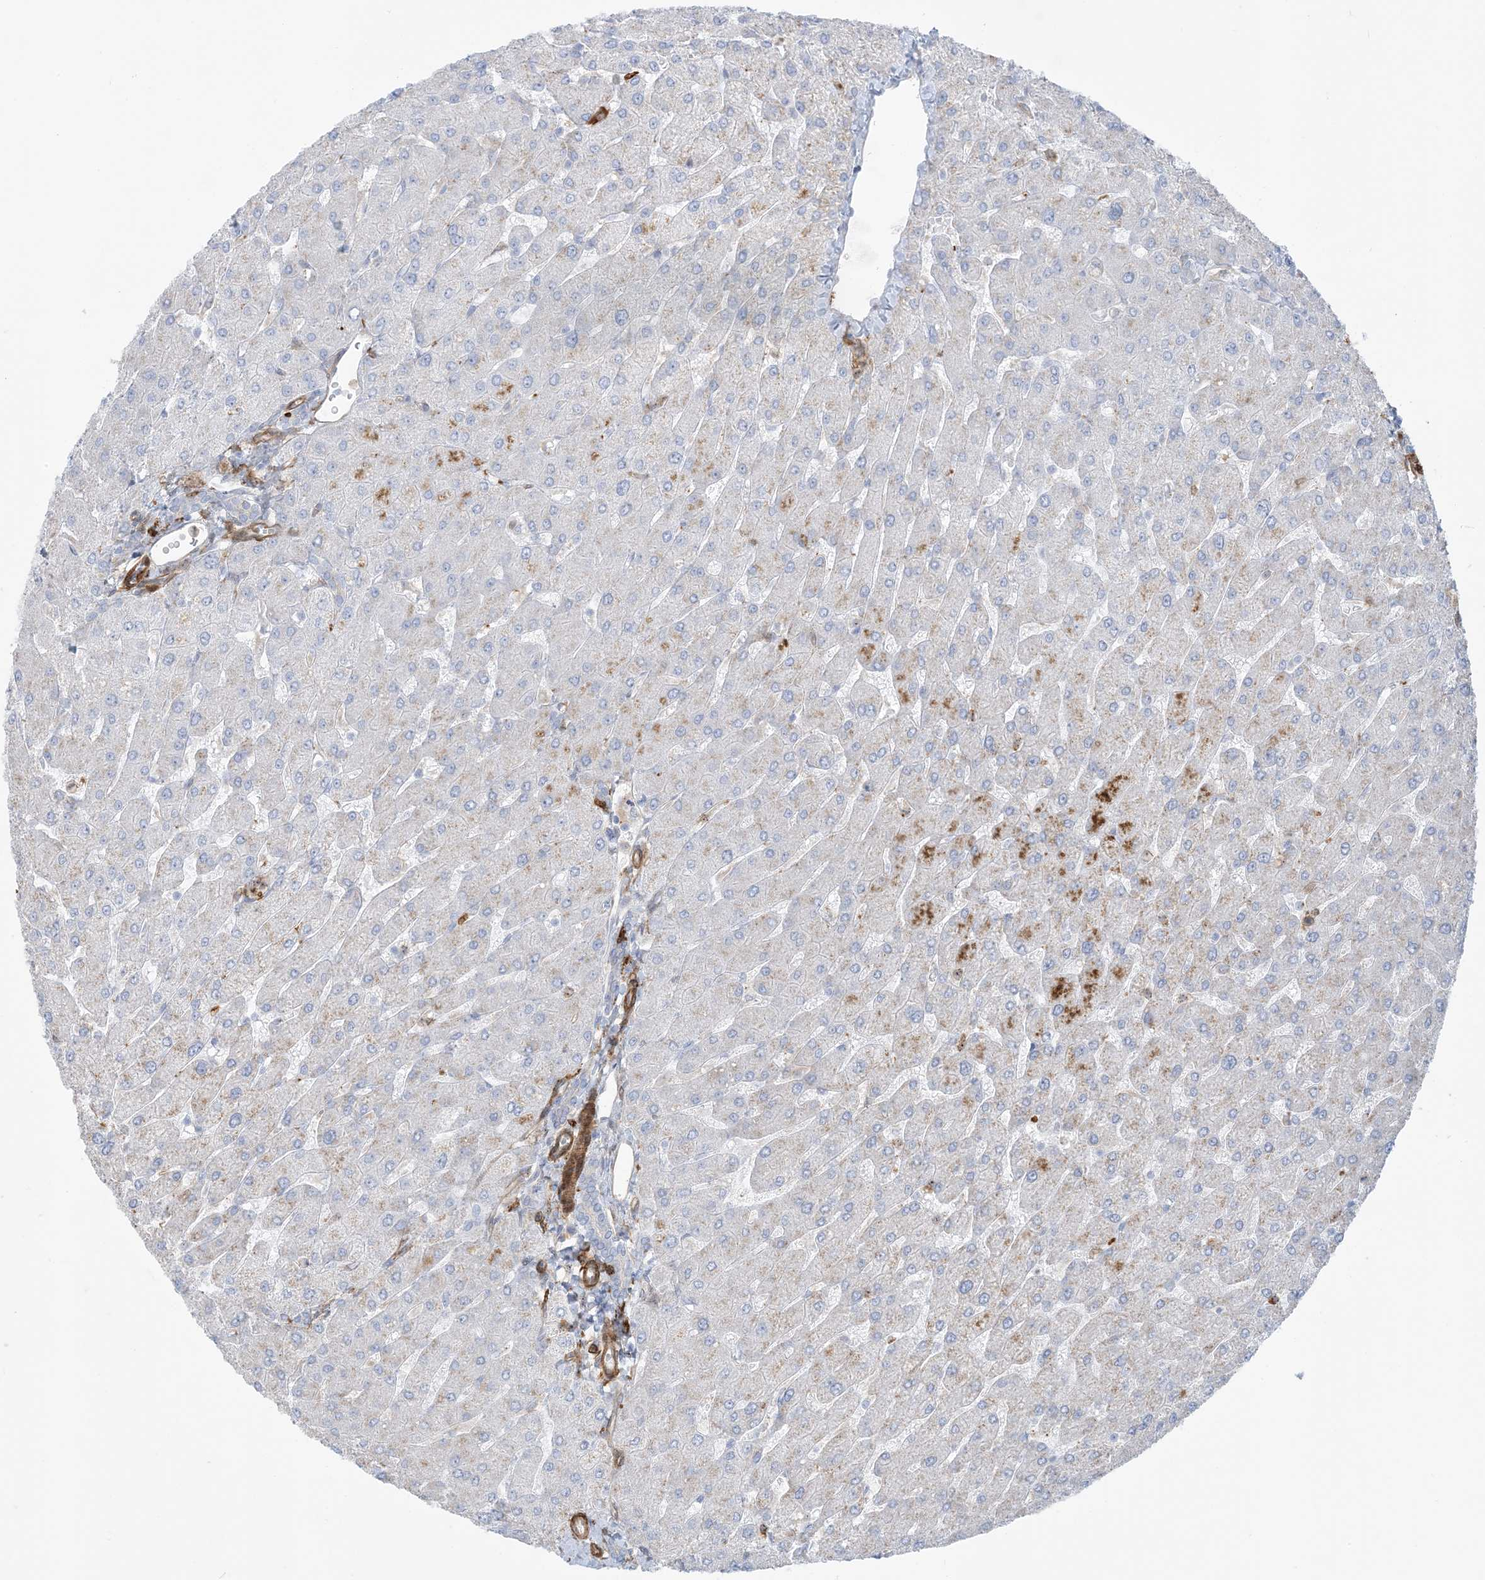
{"staining": {"intensity": "negative", "quantity": "none", "location": "none"}, "tissue": "liver", "cell_type": "Cholangiocytes", "image_type": "normal", "snomed": [{"axis": "morphology", "description": "Normal tissue, NOS"}, {"axis": "topography", "description": "Liver"}], "caption": "IHC histopathology image of normal liver: human liver stained with DAB (3,3'-diaminobenzidine) displays no significant protein staining in cholangiocytes. (DAB immunohistochemistry (IHC) with hematoxylin counter stain).", "gene": "ICMT", "patient": {"sex": "male", "age": 55}}